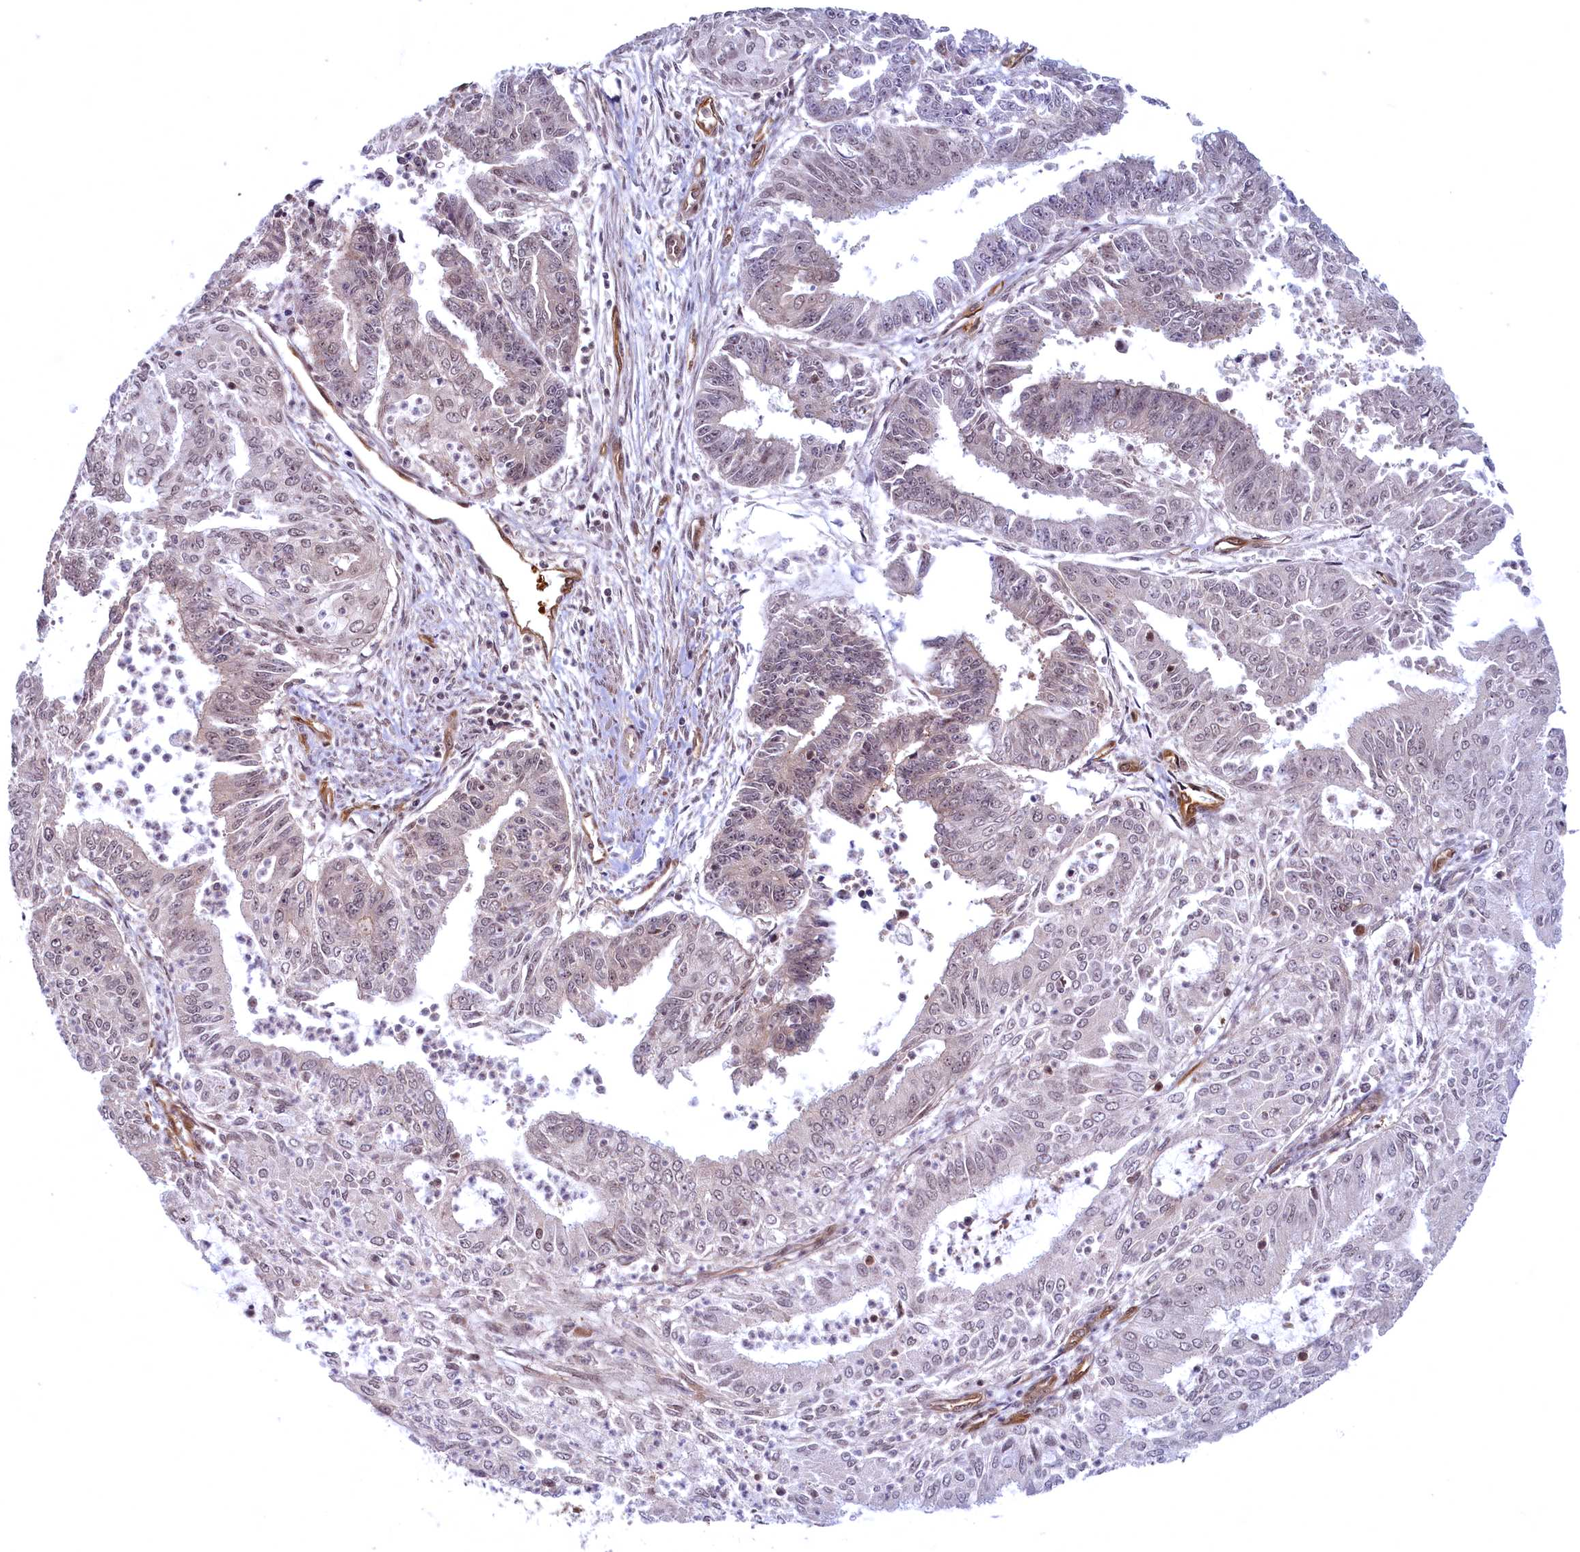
{"staining": {"intensity": "weak", "quantity": "25%-75%", "location": "nuclear"}, "tissue": "endometrial cancer", "cell_type": "Tumor cells", "image_type": "cancer", "snomed": [{"axis": "morphology", "description": "Adenocarcinoma, NOS"}, {"axis": "topography", "description": "Endometrium"}], "caption": "There is low levels of weak nuclear positivity in tumor cells of endometrial cancer, as demonstrated by immunohistochemical staining (brown color).", "gene": "SNRK", "patient": {"sex": "female", "age": 73}}